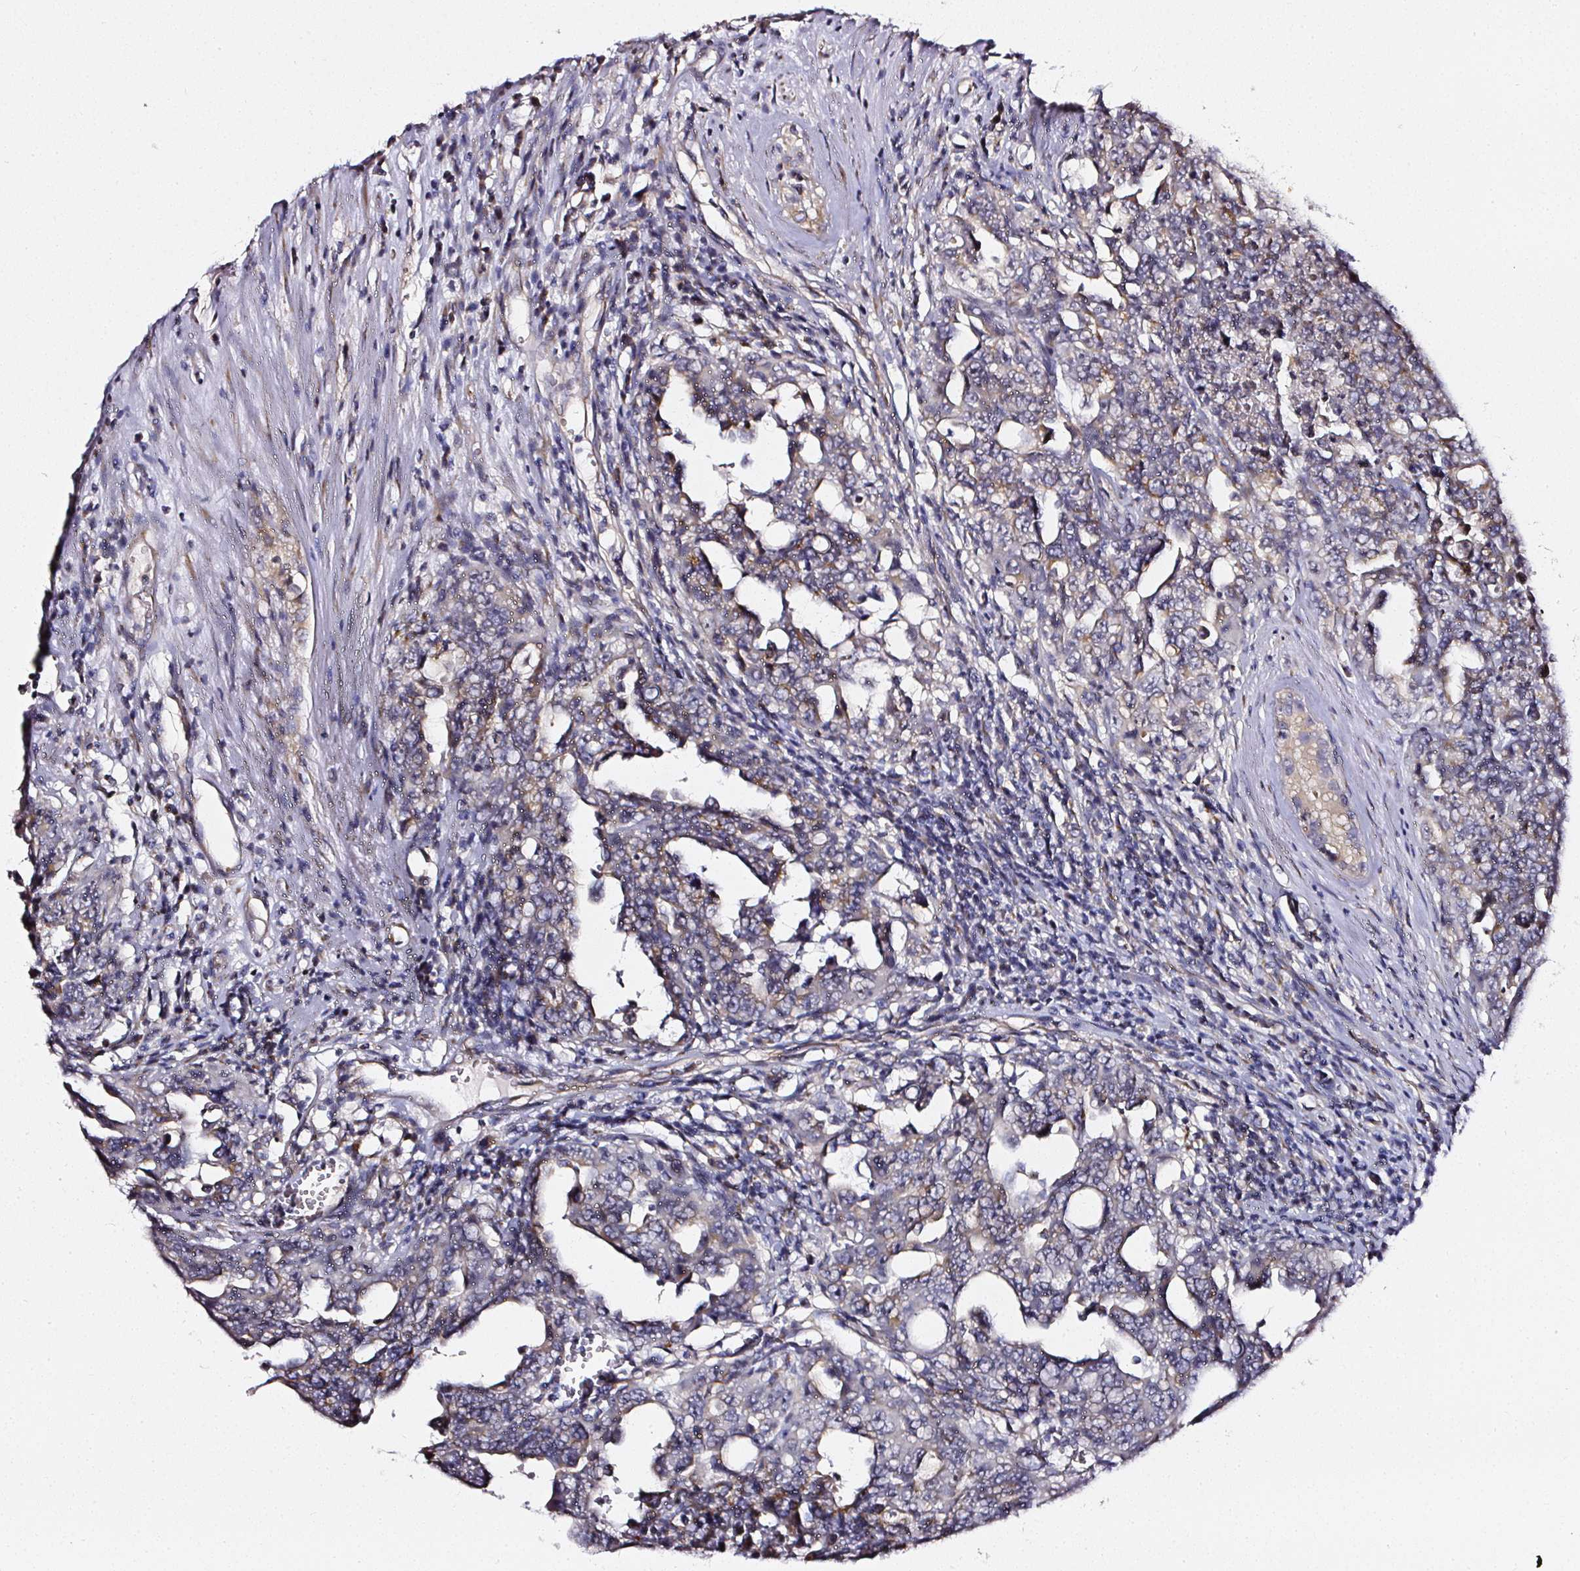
{"staining": {"intensity": "weak", "quantity": "25%-75%", "location": "cytoplasmic/membranous"}, "tissue": "testis cancer", "cell_type": "Tumor cells", "image_type": "cancer", "snomed": [{"axis": "morphology", "description": "Carcinoma, Embryonal, NOS"}, {"axis": "topography", "description": "Testis"}], "caption": "Embryonal carcinoma (testis) stained for a protein demonstrates weak cytoplasmic/membranous positivity in tumor cells. (brown staining indicates protein expression, while blue staining denotes nuclei).", "gene": "NTRK1", "patient": {"sex": "male", "age": 24}}